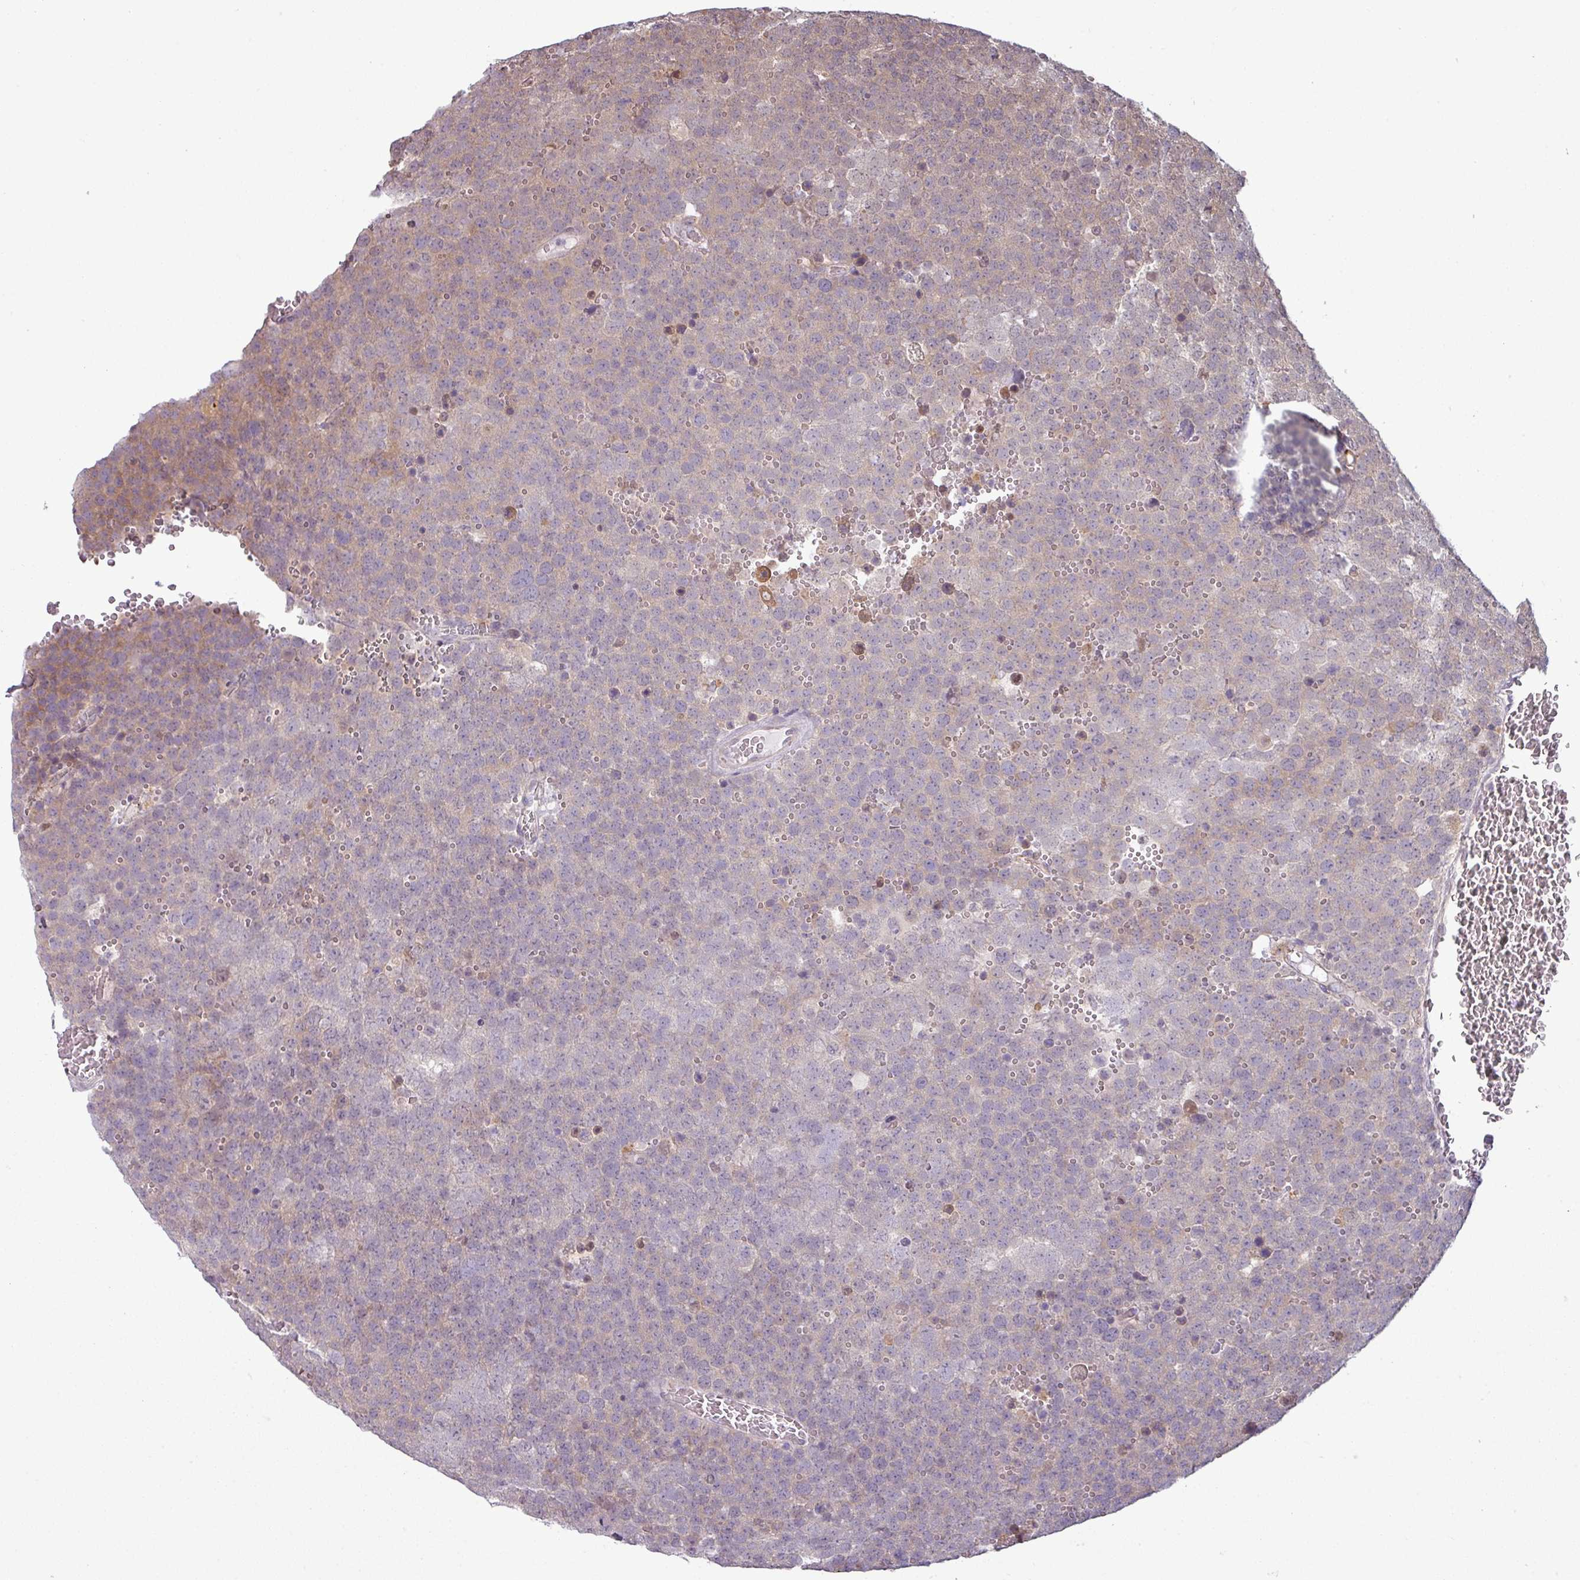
{"staining": {"intensity": "moderate", "quantity": "<25%", "location": "cytoplasmic/membranous"}, "tissue": "testis cancer", "cell_type": "Tumor cells", "image_type": "cancer", "snomed": [{"axis": "morphology", "description": "Seminoma, NOS"}, {"axis": "topography", "description": "Testis"}], "caption": "Immunohistochemistry (IHC) of human testis seminoma demonstrates low levels of moderate cytoplasmic/membranous staining in about <25% of tumor cells.", "gene": "CCDC144A", "patient": {"sex": "male", "age": 71}}